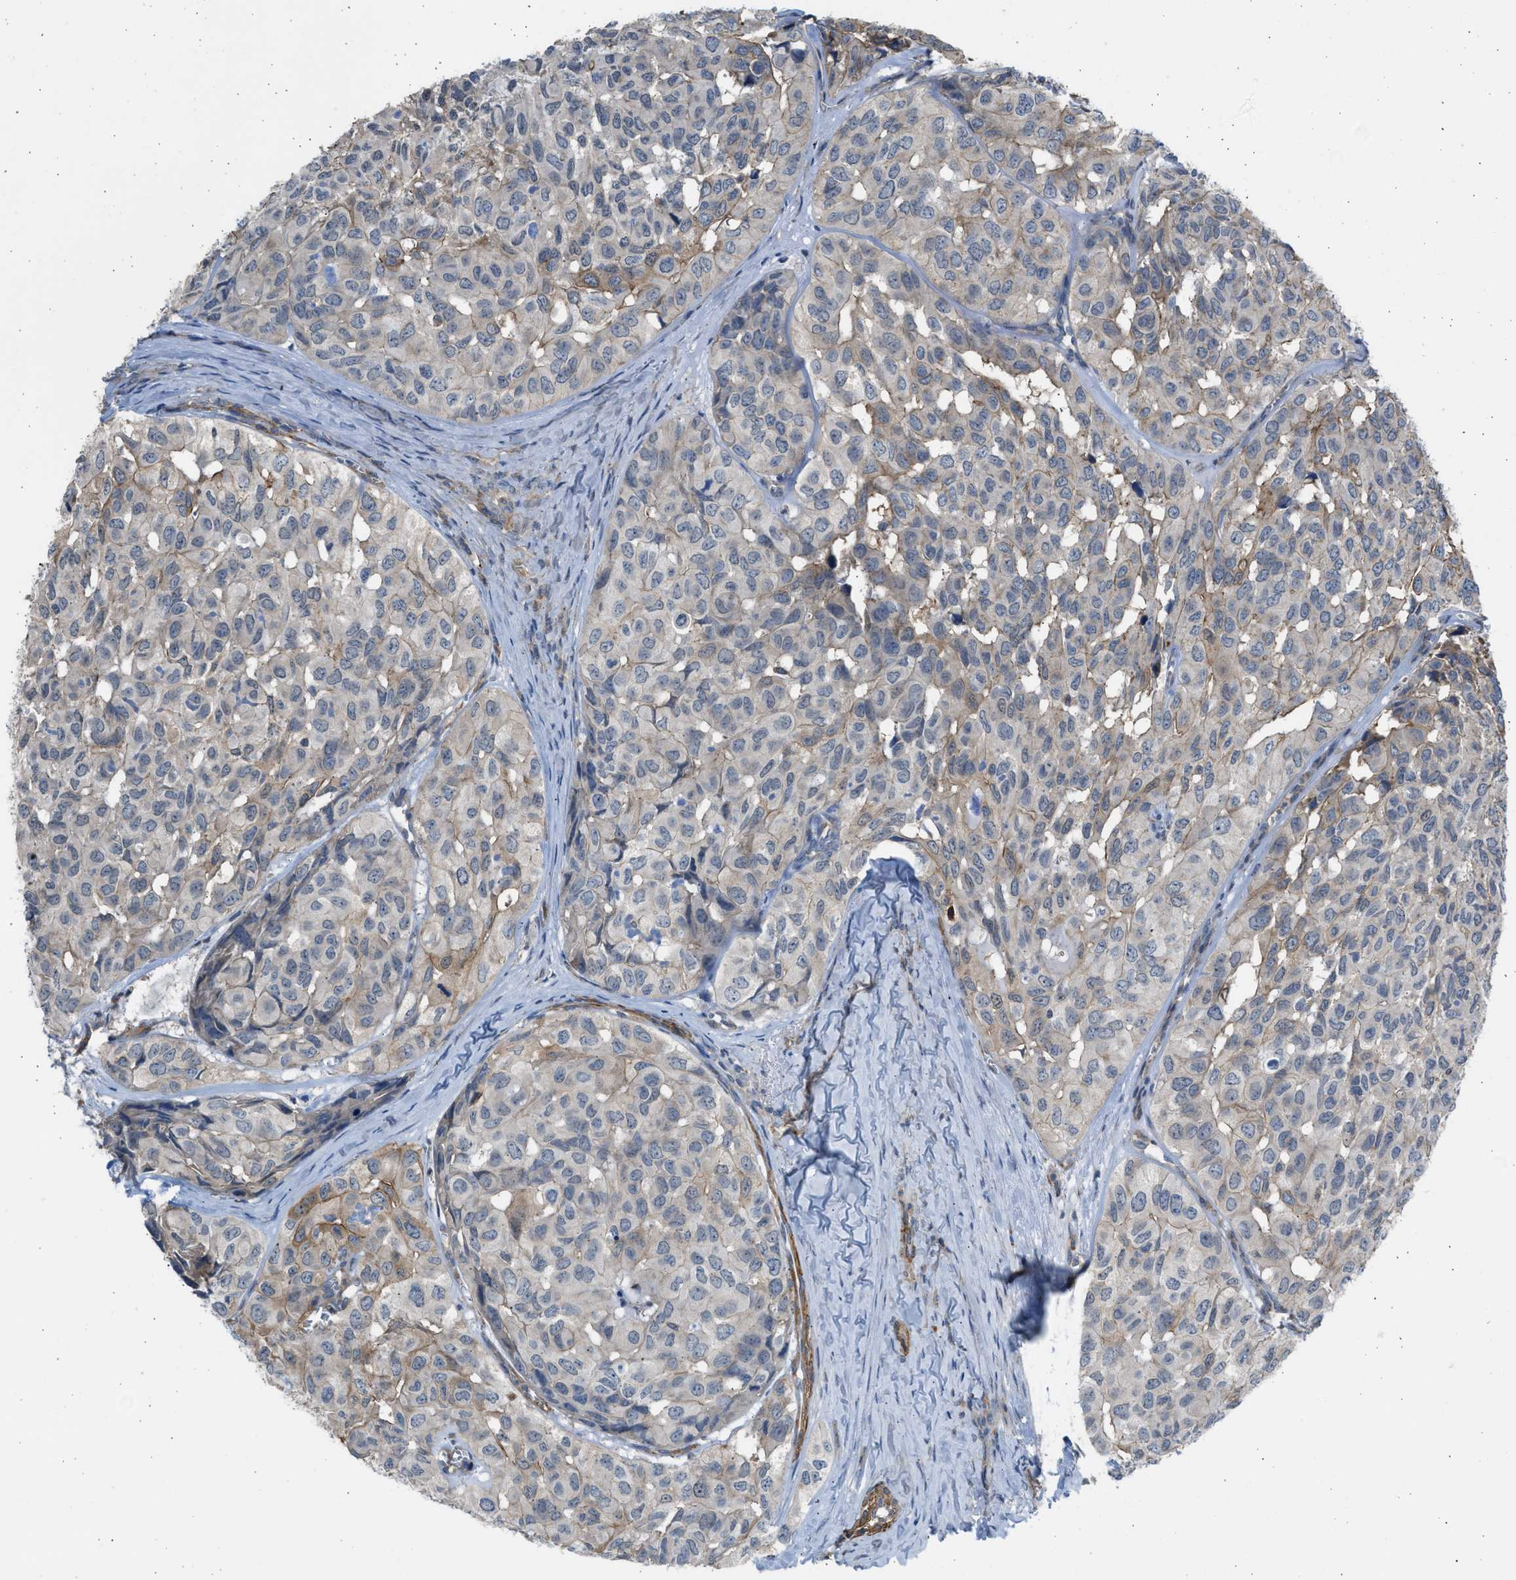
{"staining": {"intensity": "weak", "quantity": "<25%", "location": "cytoplasmic/membranous"}, "tissue": "head and neck cancer", "cell_type": "Tumor cells", "image_type": "cancer", "snomed": [{"axis": "morphology", "description": "Adenocarcinoma, NOS"}, {"axis": "topography", "description": "Salivary gland, NOS"}, {"axis": "topography", "description": "Head-Neck"}], "caption": "Head and neck cancer was stained to show a protein in brown. There is no significant expression in tumor cells.", "gene": "PCNX3", "patient": {"sex": "female", "age": 76}}